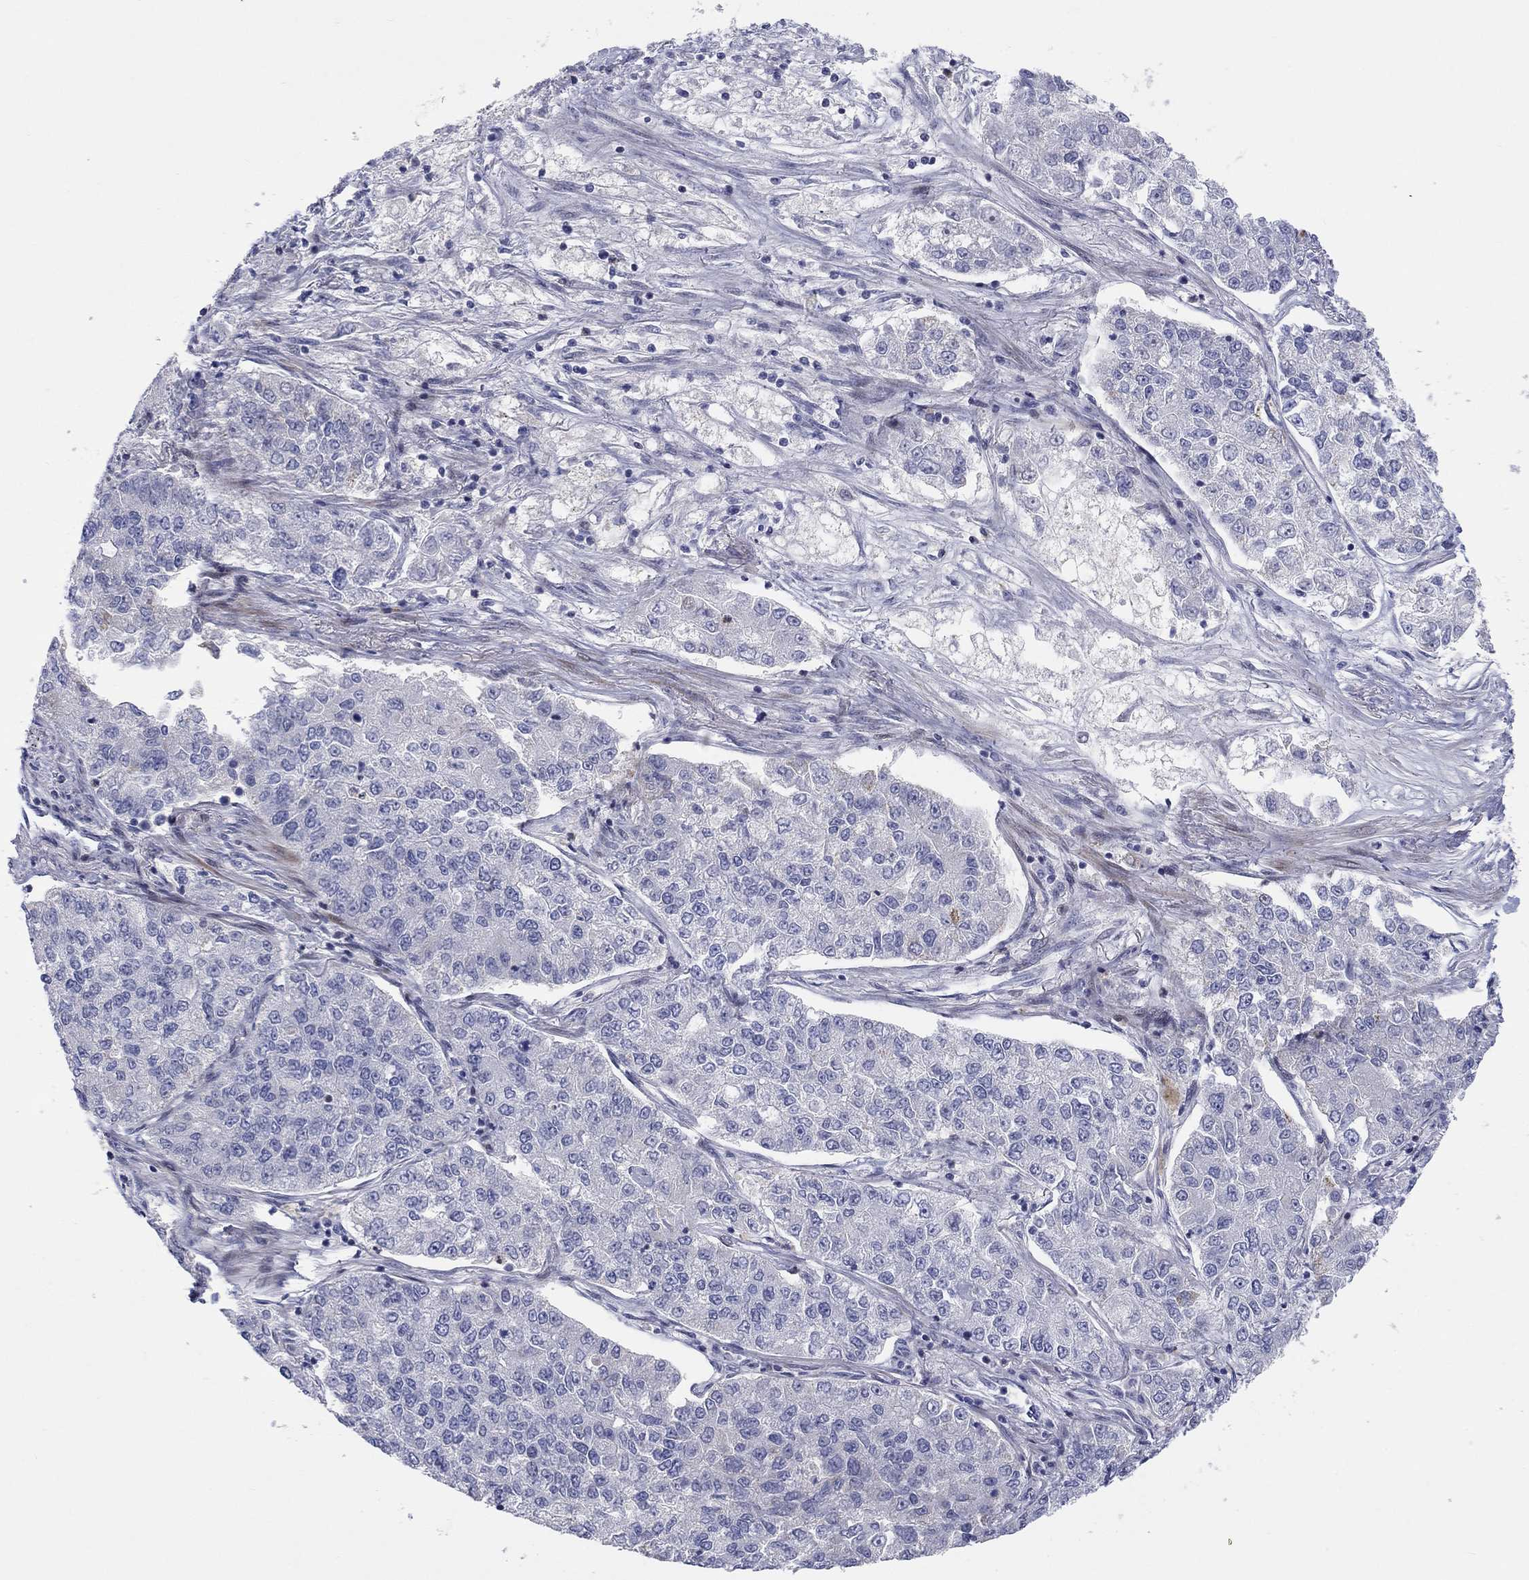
{"staining": {"intensity": "negative", "quantity": "none", "location": "none"}, "tissue": "lung cancer", "cell_type": "Tumor cells", "image_type": "cancer", "snomed": [{"axis": "morphology", "description": "Adenocarcinoma, NOS"}, {"axis": "topography", "description": "Lung"}], "caption": "Human adenocarcinoma (lung) stained for a protein using immunohistochemistry (IHC) displays no positivity in tumor cells.", "gene": "ARHGAP36", "patient": {"sex": "male", "age": 49}}